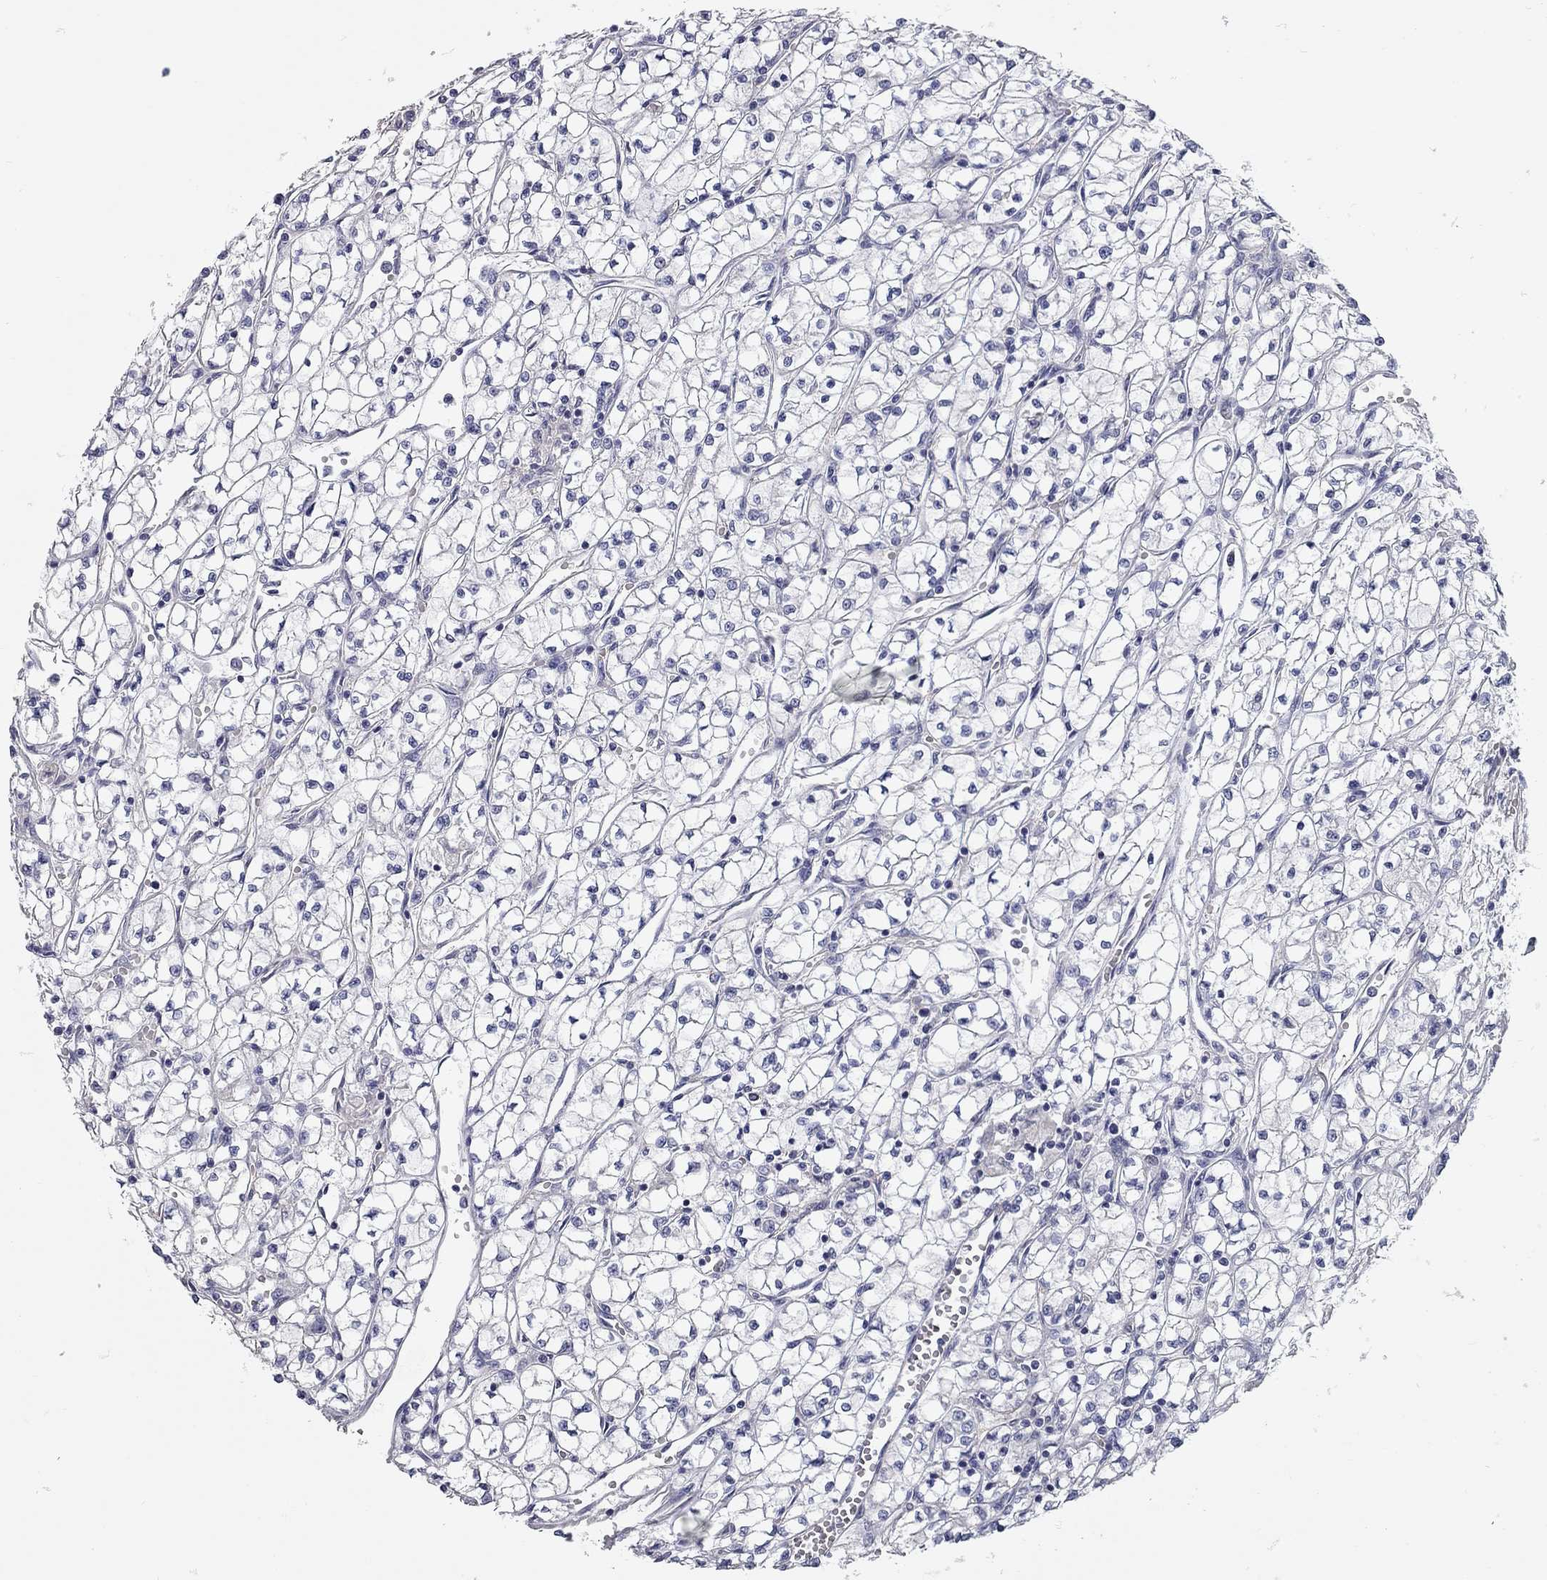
{"staining": {"intensity": "negative", "quantity": "none", "location": "none"}, "tissue": "renal cancer", "cell_type": "Tumor cells", "image_type": "cancer", "snomed": [{"axis": "morphology", "description": "Adenocarcinoma, NOS"}, {"axis": "topography", "description": "Kidney"}], "caption": "Protein analysis of renal cancer (adenocarcinoma) reveals no significant expression in tumor cells.", "gene": "C10orf90", "patient": {"sex": "female", "age": 64}}